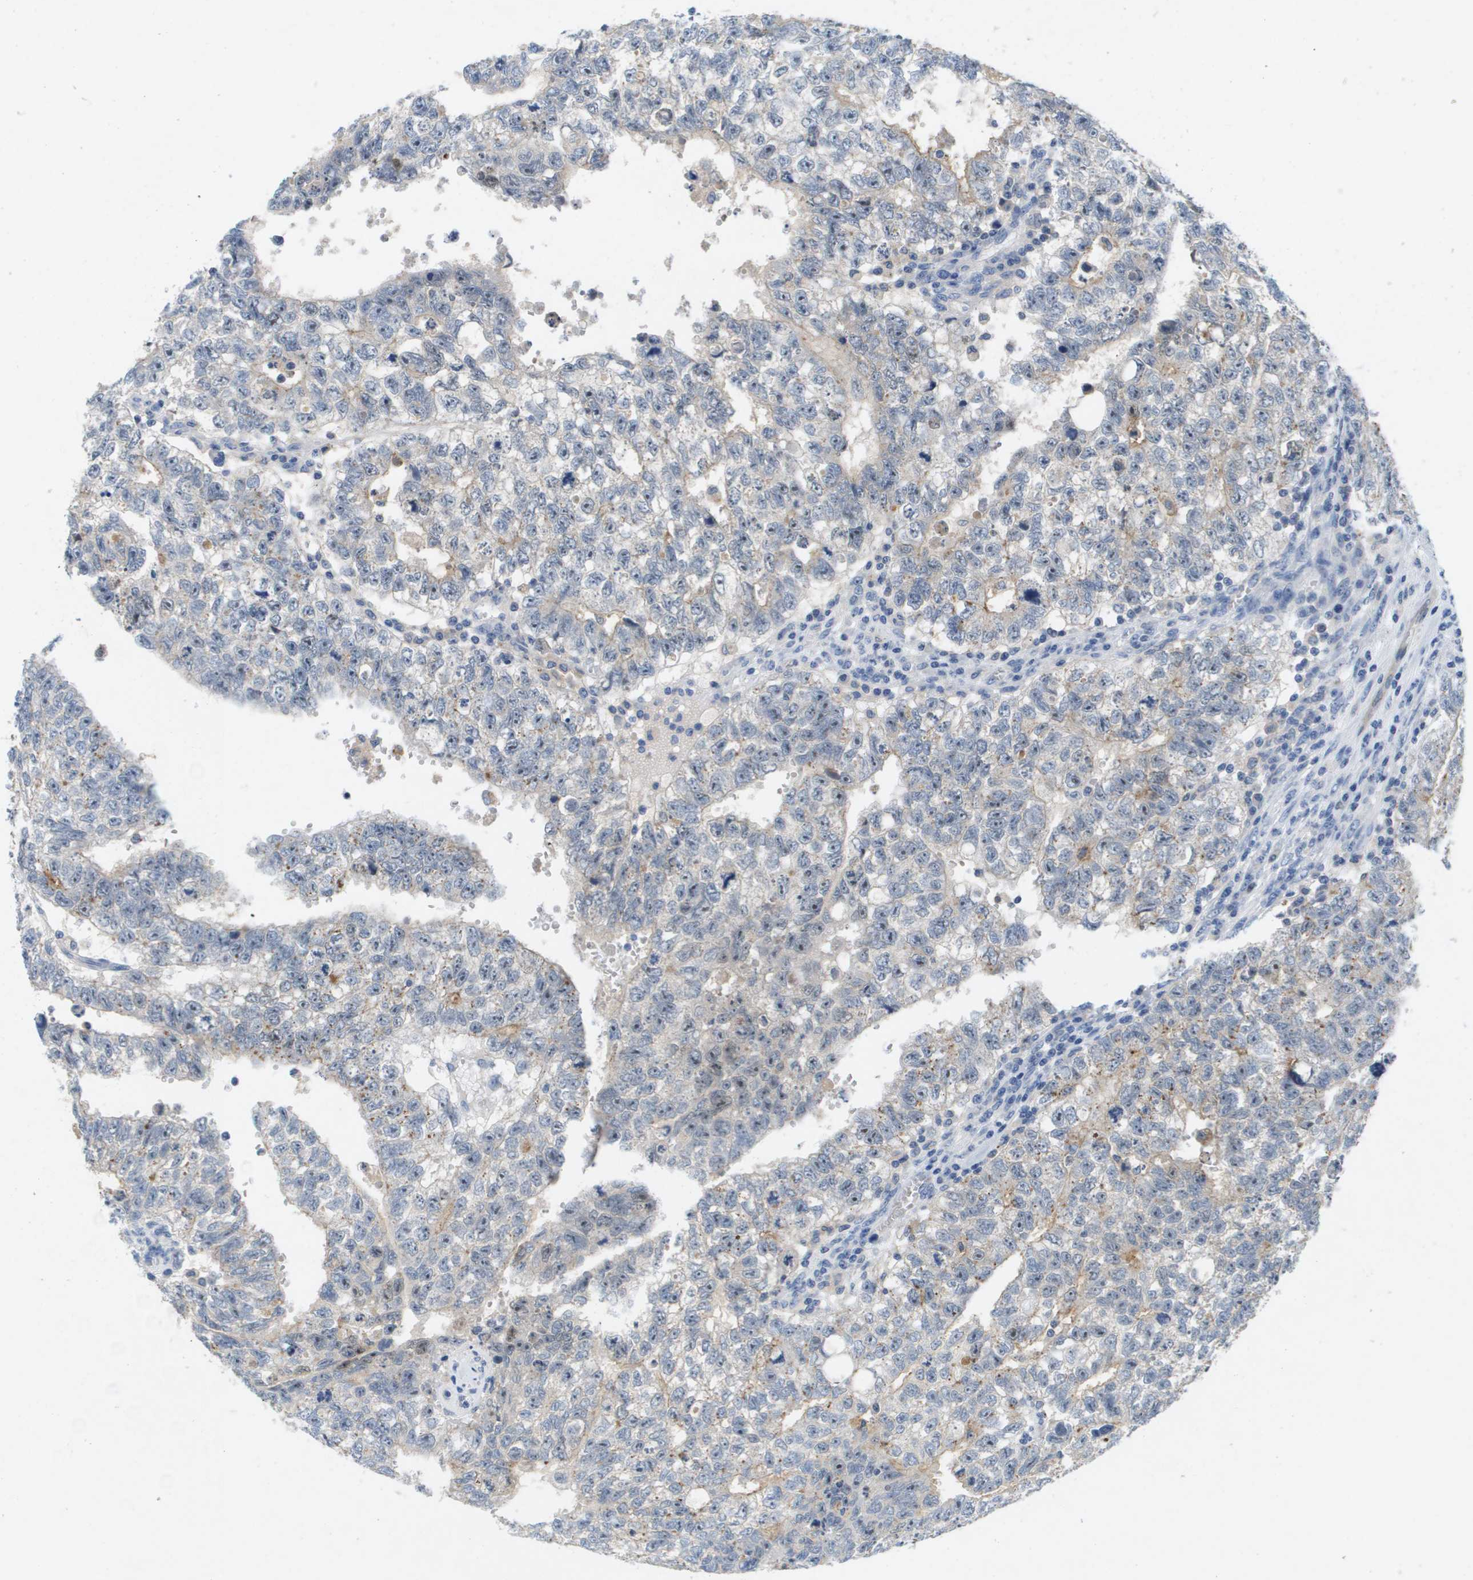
{"staining": {"intensity": "moderate", "quantity": "<25%", "location": "cytoplasmic/membranous"}, "tissue": "testis cancer", "cell_type": "Tumor cells", "image_type": "cancer", "snomed": [{"axis": "morphology", "description": "Seminoma, NOS"}, {"axis": "morphology", "description": "Carcinoma, Embryonal, NOS"}, {"axis": "topography", "description": "Testis"}], "caption": "Moderate cytoplasmic/membranous protein expression is appreciated in about <25% of tumor cells in testis cancer (seminoma).", "gene": "LIPG", "patient": {"sex": "male", "age": 38}}